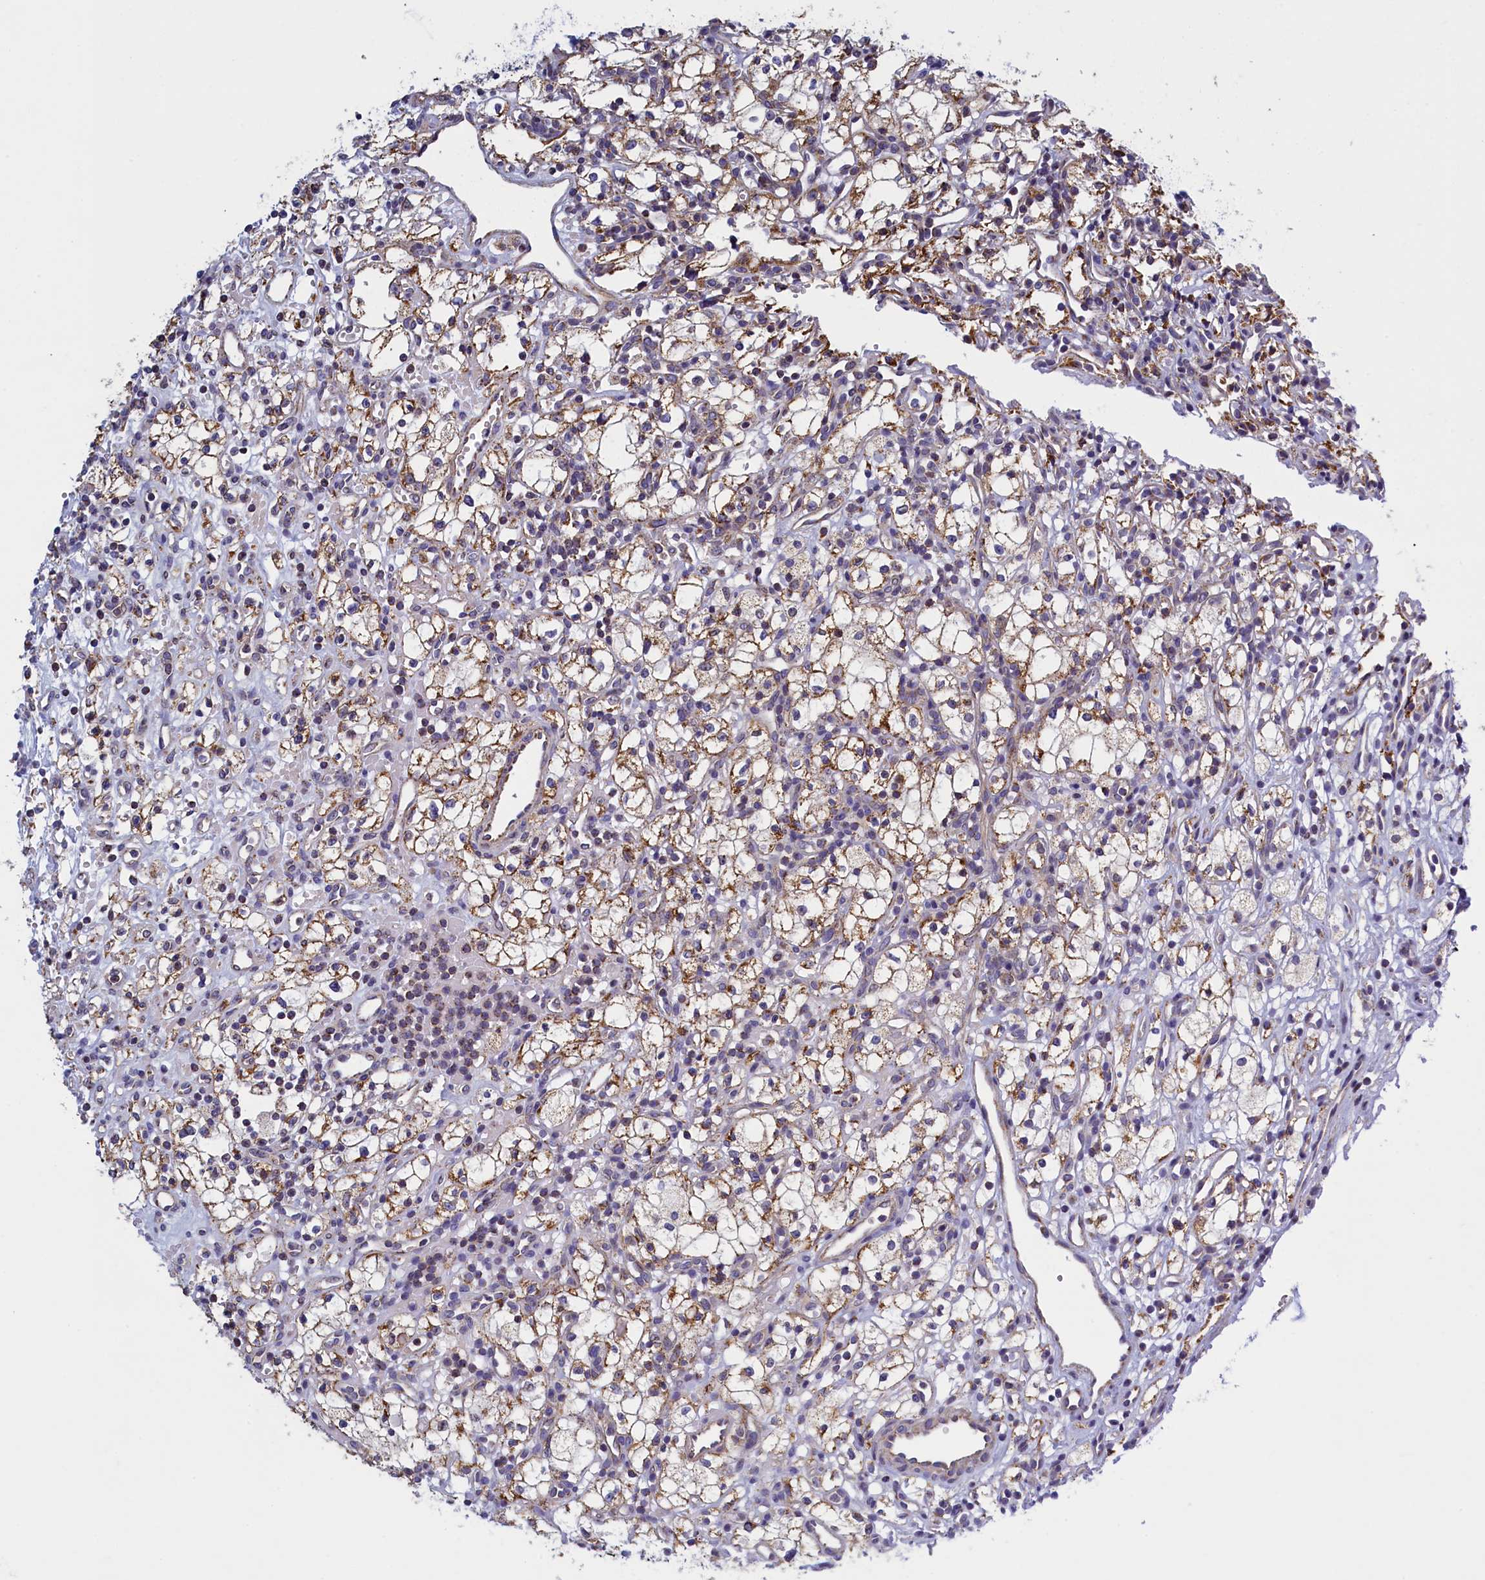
{"staining": {"intensity": "moderate", "quantity": "<25%", "location": "cytoplasmic/membranous"}, "tissue": "renal cancer", "cell_type": "Tumor cells", "image_type": "cancer", "snomed": [{"axis": "morphology", "description": "Adenocarcinoma, NOS"}, {"axis": "topography", "description": "Kidney"}], "caption": "The photomicrograph shows a brown stain indicating the presence of a protein in the cytoplasmic/membranous of tumor cells in adenocarcinoma (renal).", "gene": "IFT122", "patient": {"sex": "male", "age": 59}}